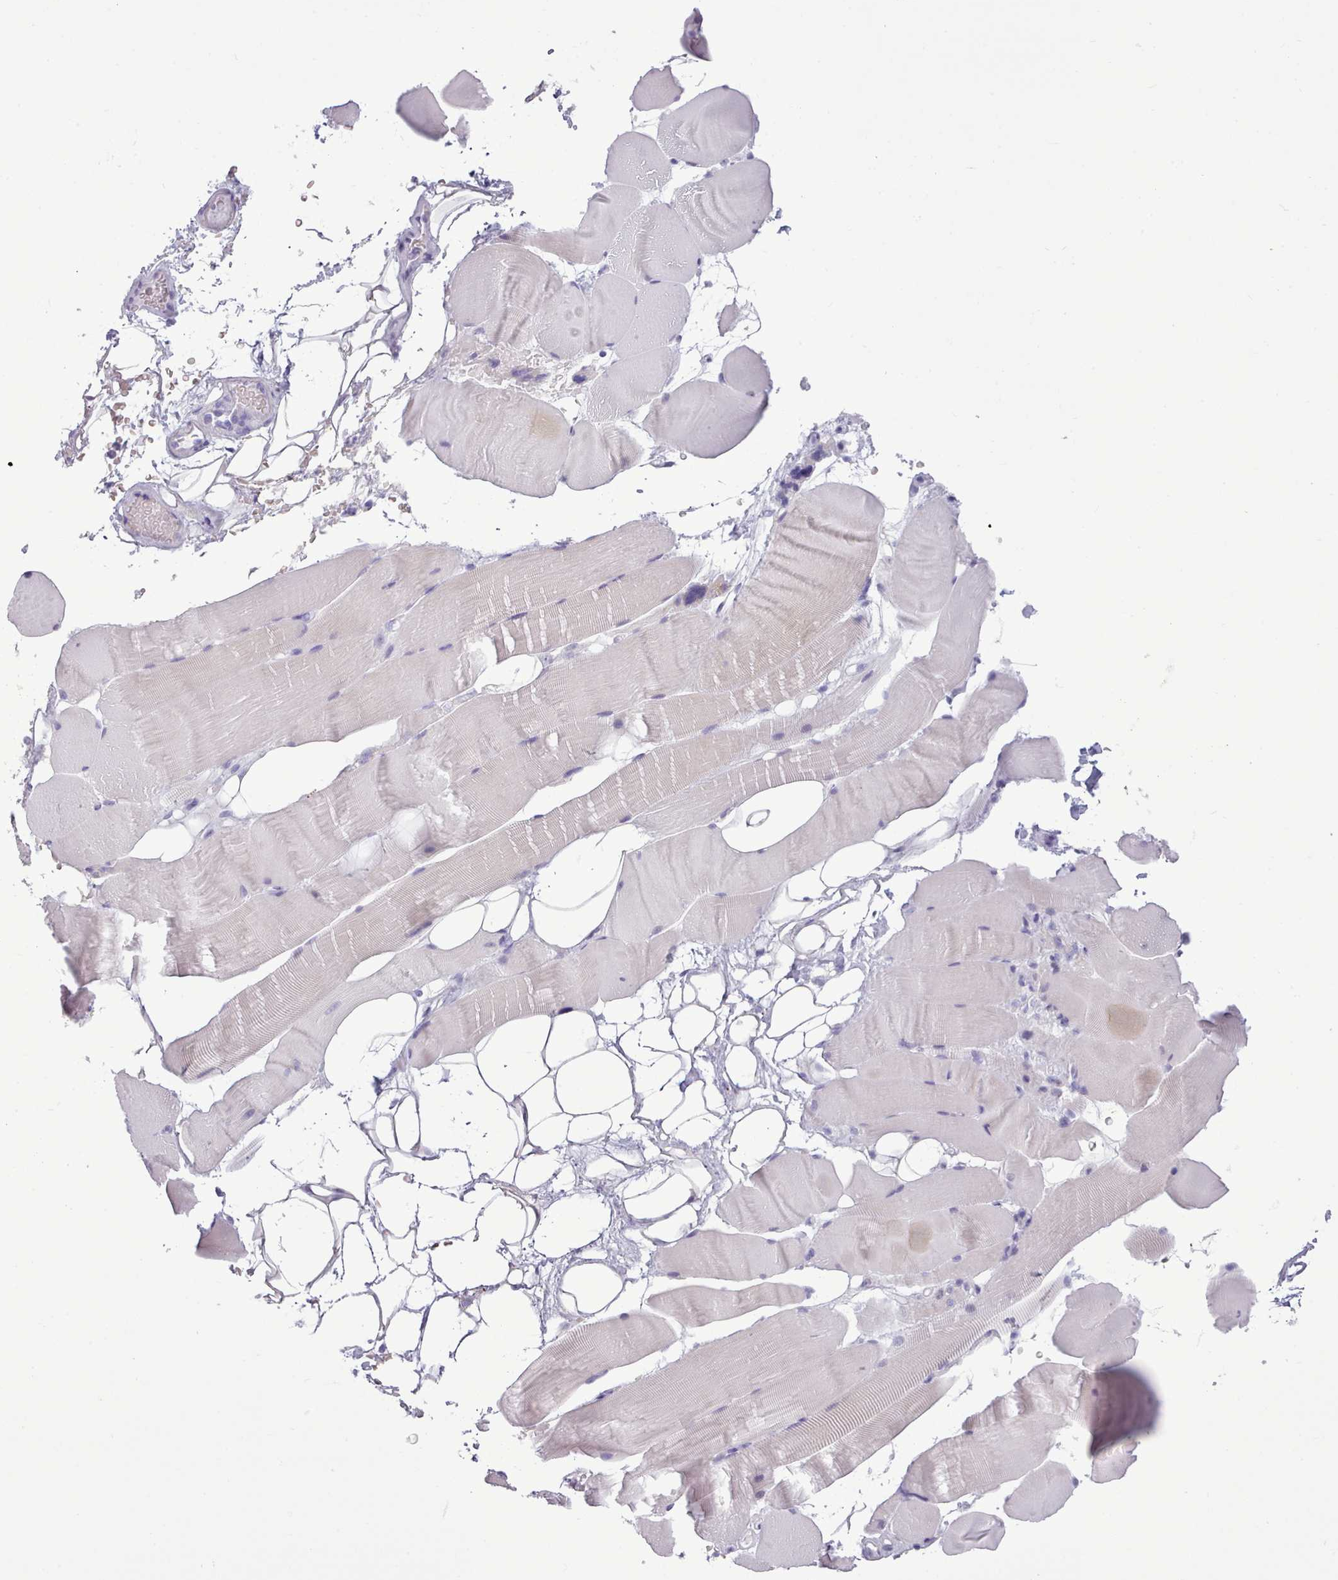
{"staining": {"intensity": "negative", "quantity": "none", "location": "none"}, "tissue": "skeletal muscle", "cell_type": "Myocytes", "image_type": "normal", "snomed": [{"axis": "morphology", "description": "Normal tissue, NOS"}, {"axis": "topography", "description": "Skeletal muscle"}, {"axis": "topography", "description": "Parathyroid gland"}], "caption": "Protein analysis of benign skeletal muscle reveals no significant positivity in myocytes. (IHC, brightfield microscopy, high magnification).", "gene": "FBXO48", "patient": {"sex": "female", "age": 37}}